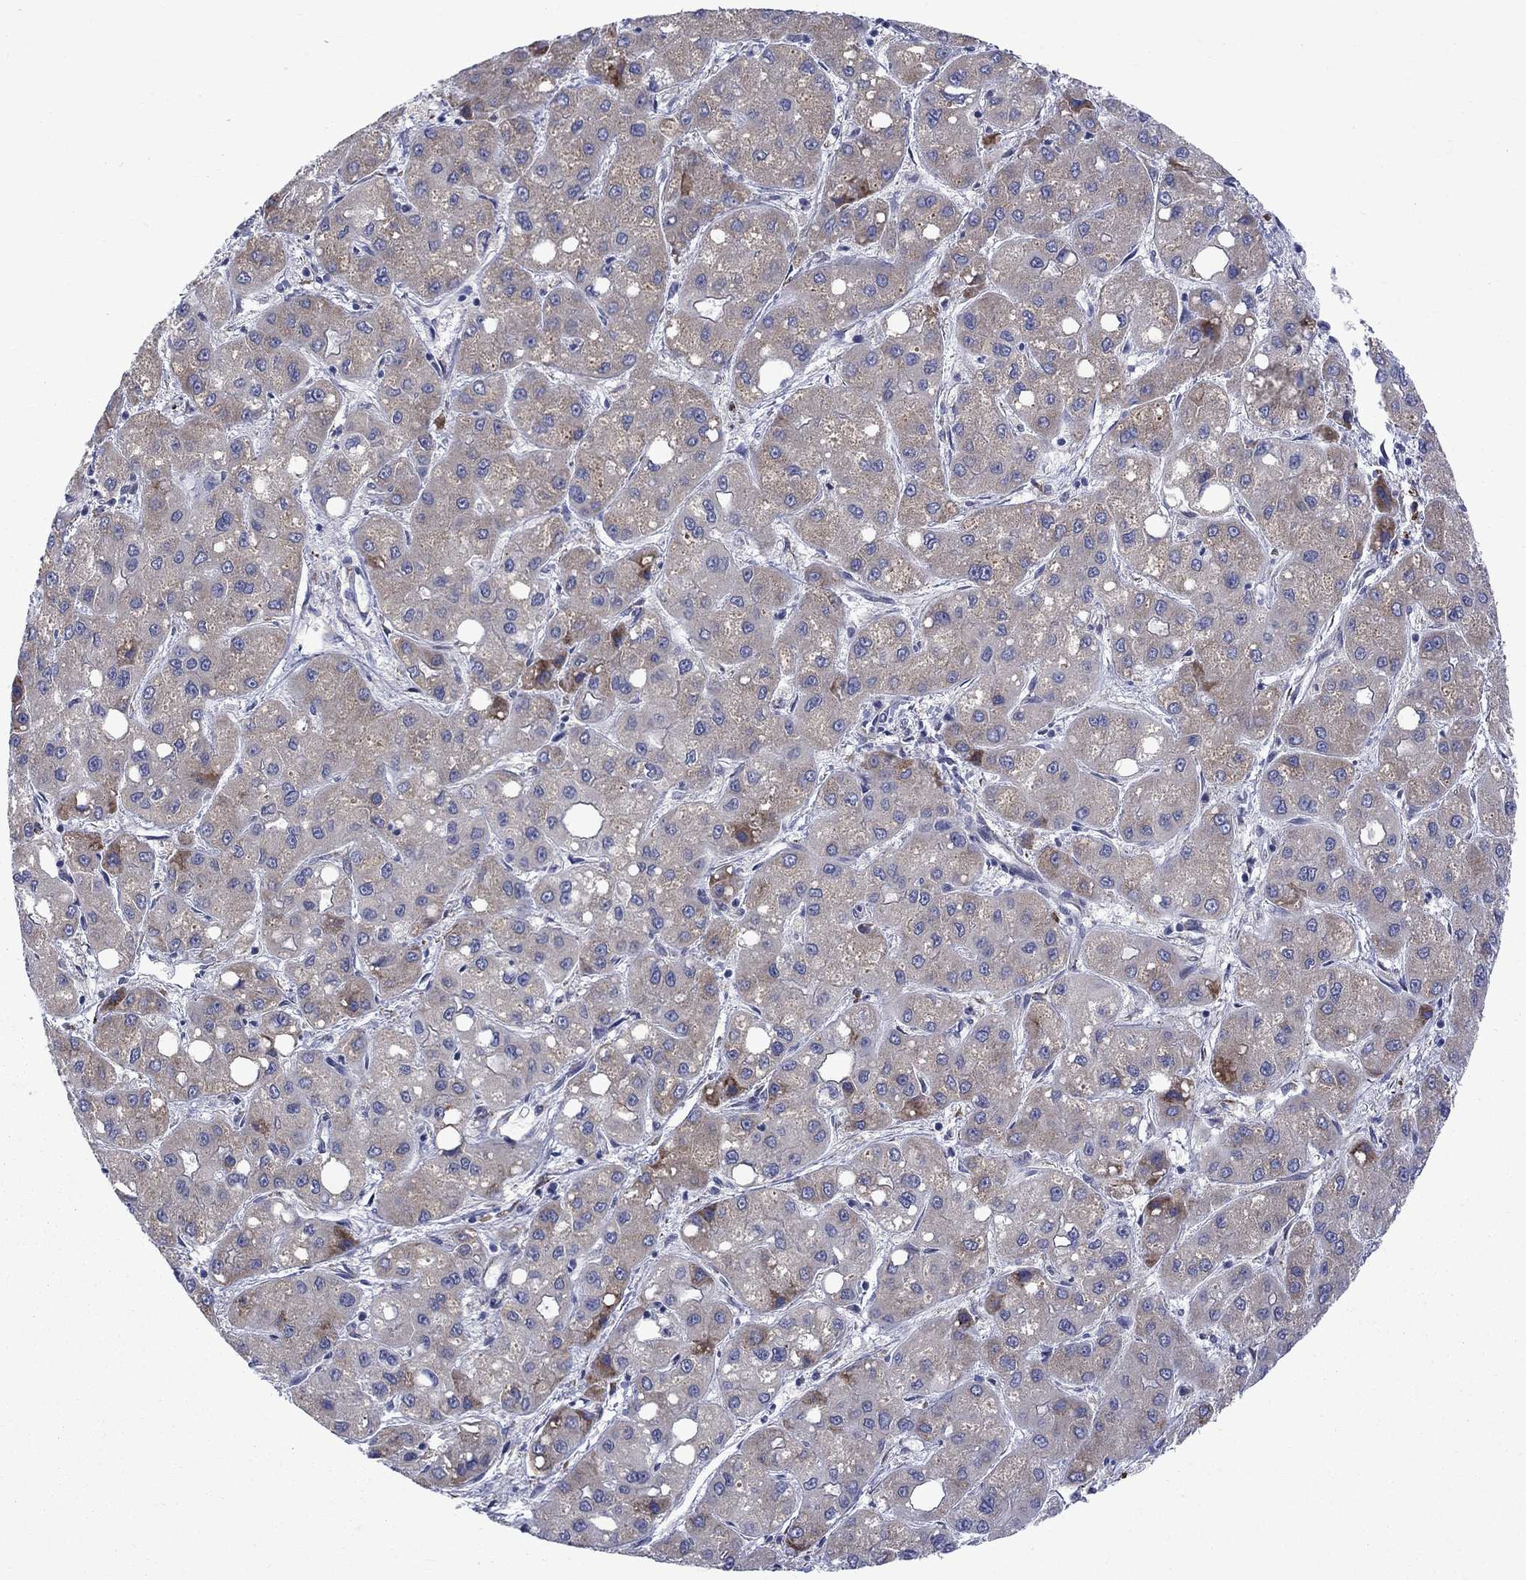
{"staining": {"intensity": "weak", "quantity": "25%-75%", "location": "cytoplasmic/membranous"}, "tissue": "liver cancer", "cell_type": "Tumor cells", "image_type": "cancer", "snomed": [{"axis": "morphology", "description": "Carcinoma, Hepatocellular, NOS"}, {"axis": "topography", "description": "Liver"}], "caption": "Immunohistochemical staining of hepatocellular carcinoma (liver) displays low levels of weak cytoplasmic/membranous protein positivity in approximately 25%-75% of tumor cells.", "gene": "ASNS", "patient": {"sex": "male", "age": 73}}